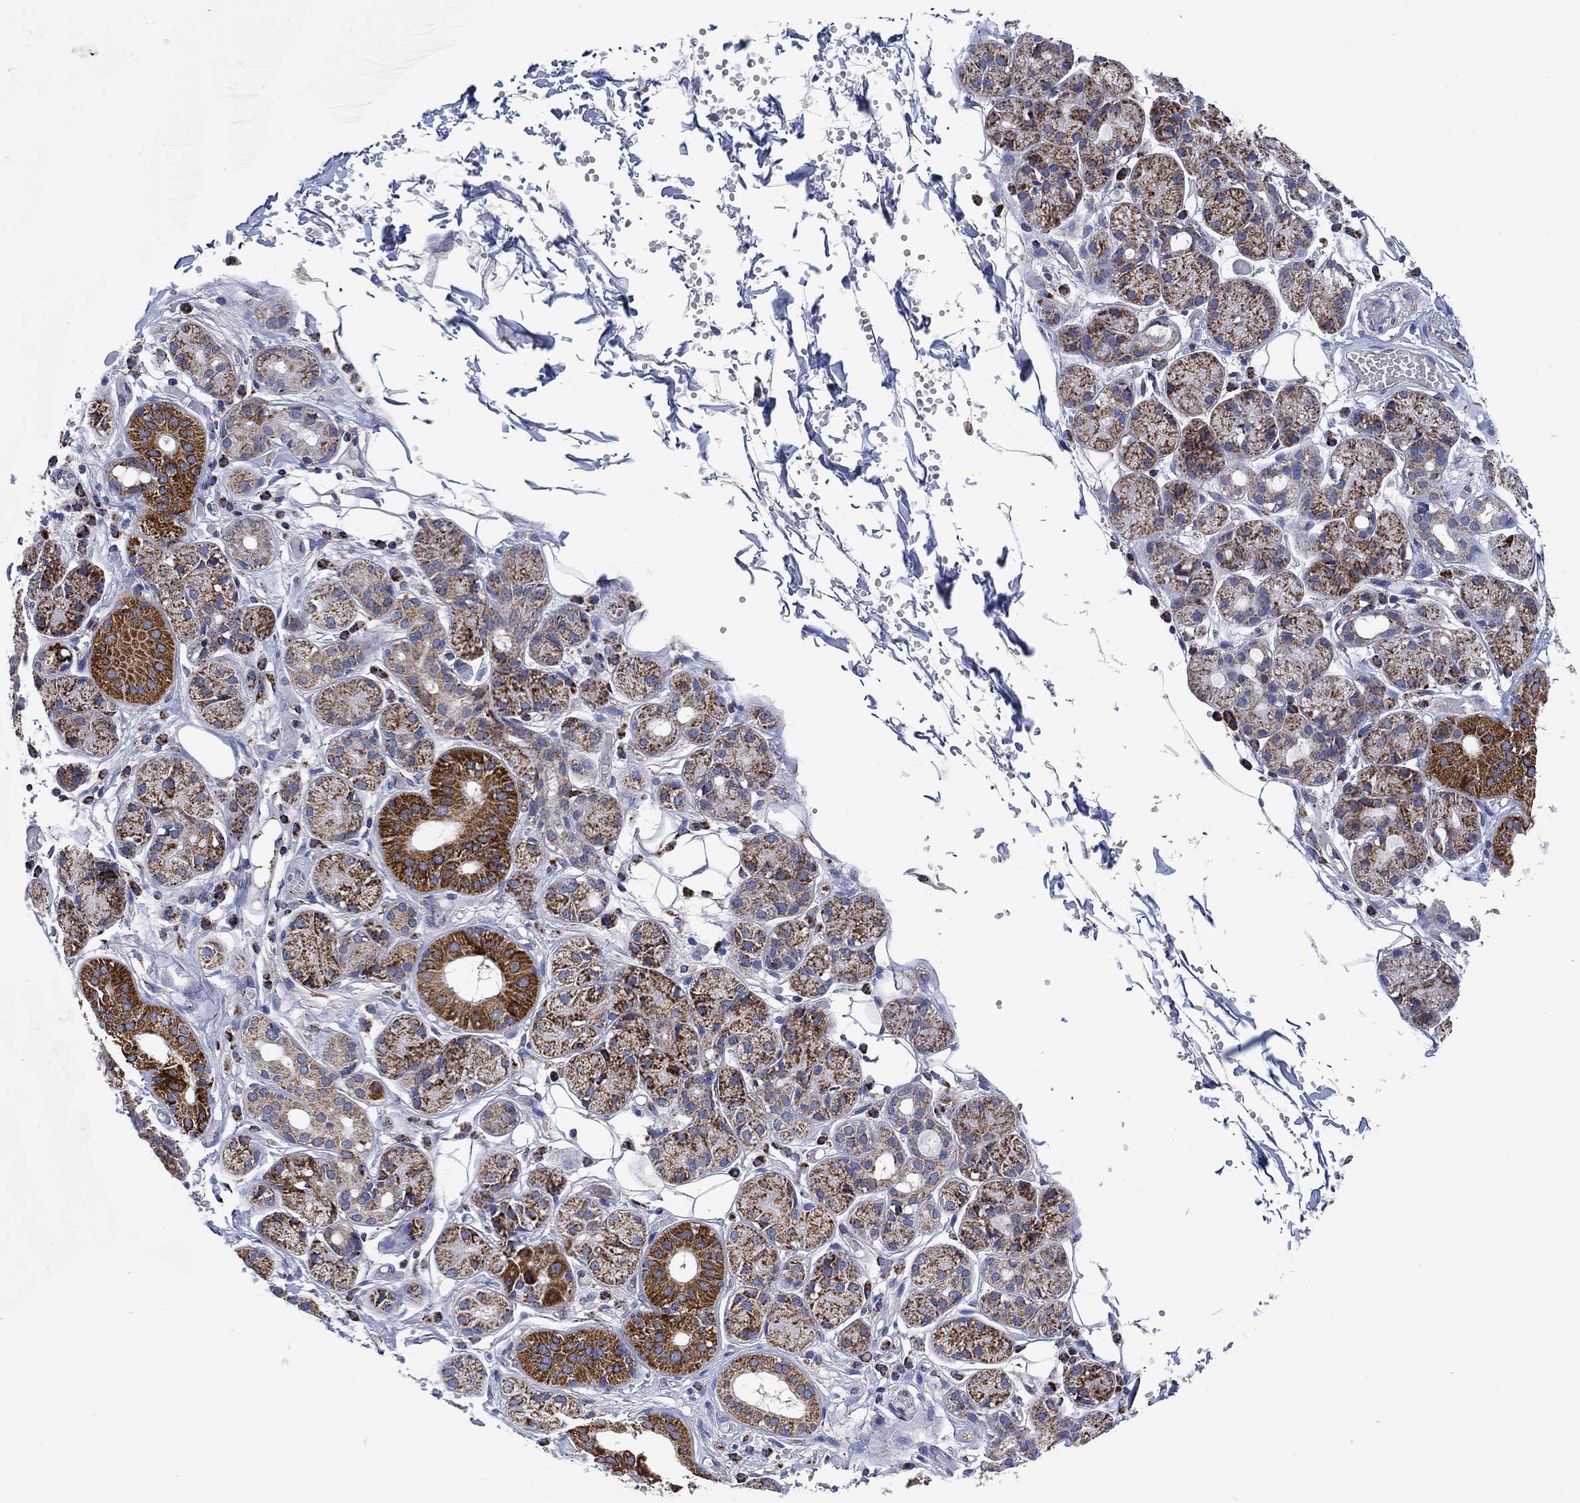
{"staining": {"intensity": "strong", "quantity": "25%-75%", "location": "cytoplasmic/membranous"}, "tissue": "salivary gland", "cell_type": "Glandular cells", "image_type": "normal", "snomed": [{"axis": "morphology", "description": "Normal tissue, NOS"}, {"axis": "topography", "description": "Salivary gland"}, {"axis": "topography", "description": "Peripheral nerve tissue"}], "caption": "Immunohistochemistry of benign human salivary gland reveals high levels of strong cytoplasmic/membranous staining in about 25%-75% of glandular cells. The protein is shown in brown color, while the nuclei are stained blue.", "gene": "NDUFS3", "patient": {"sex": "male", "age": 71}}